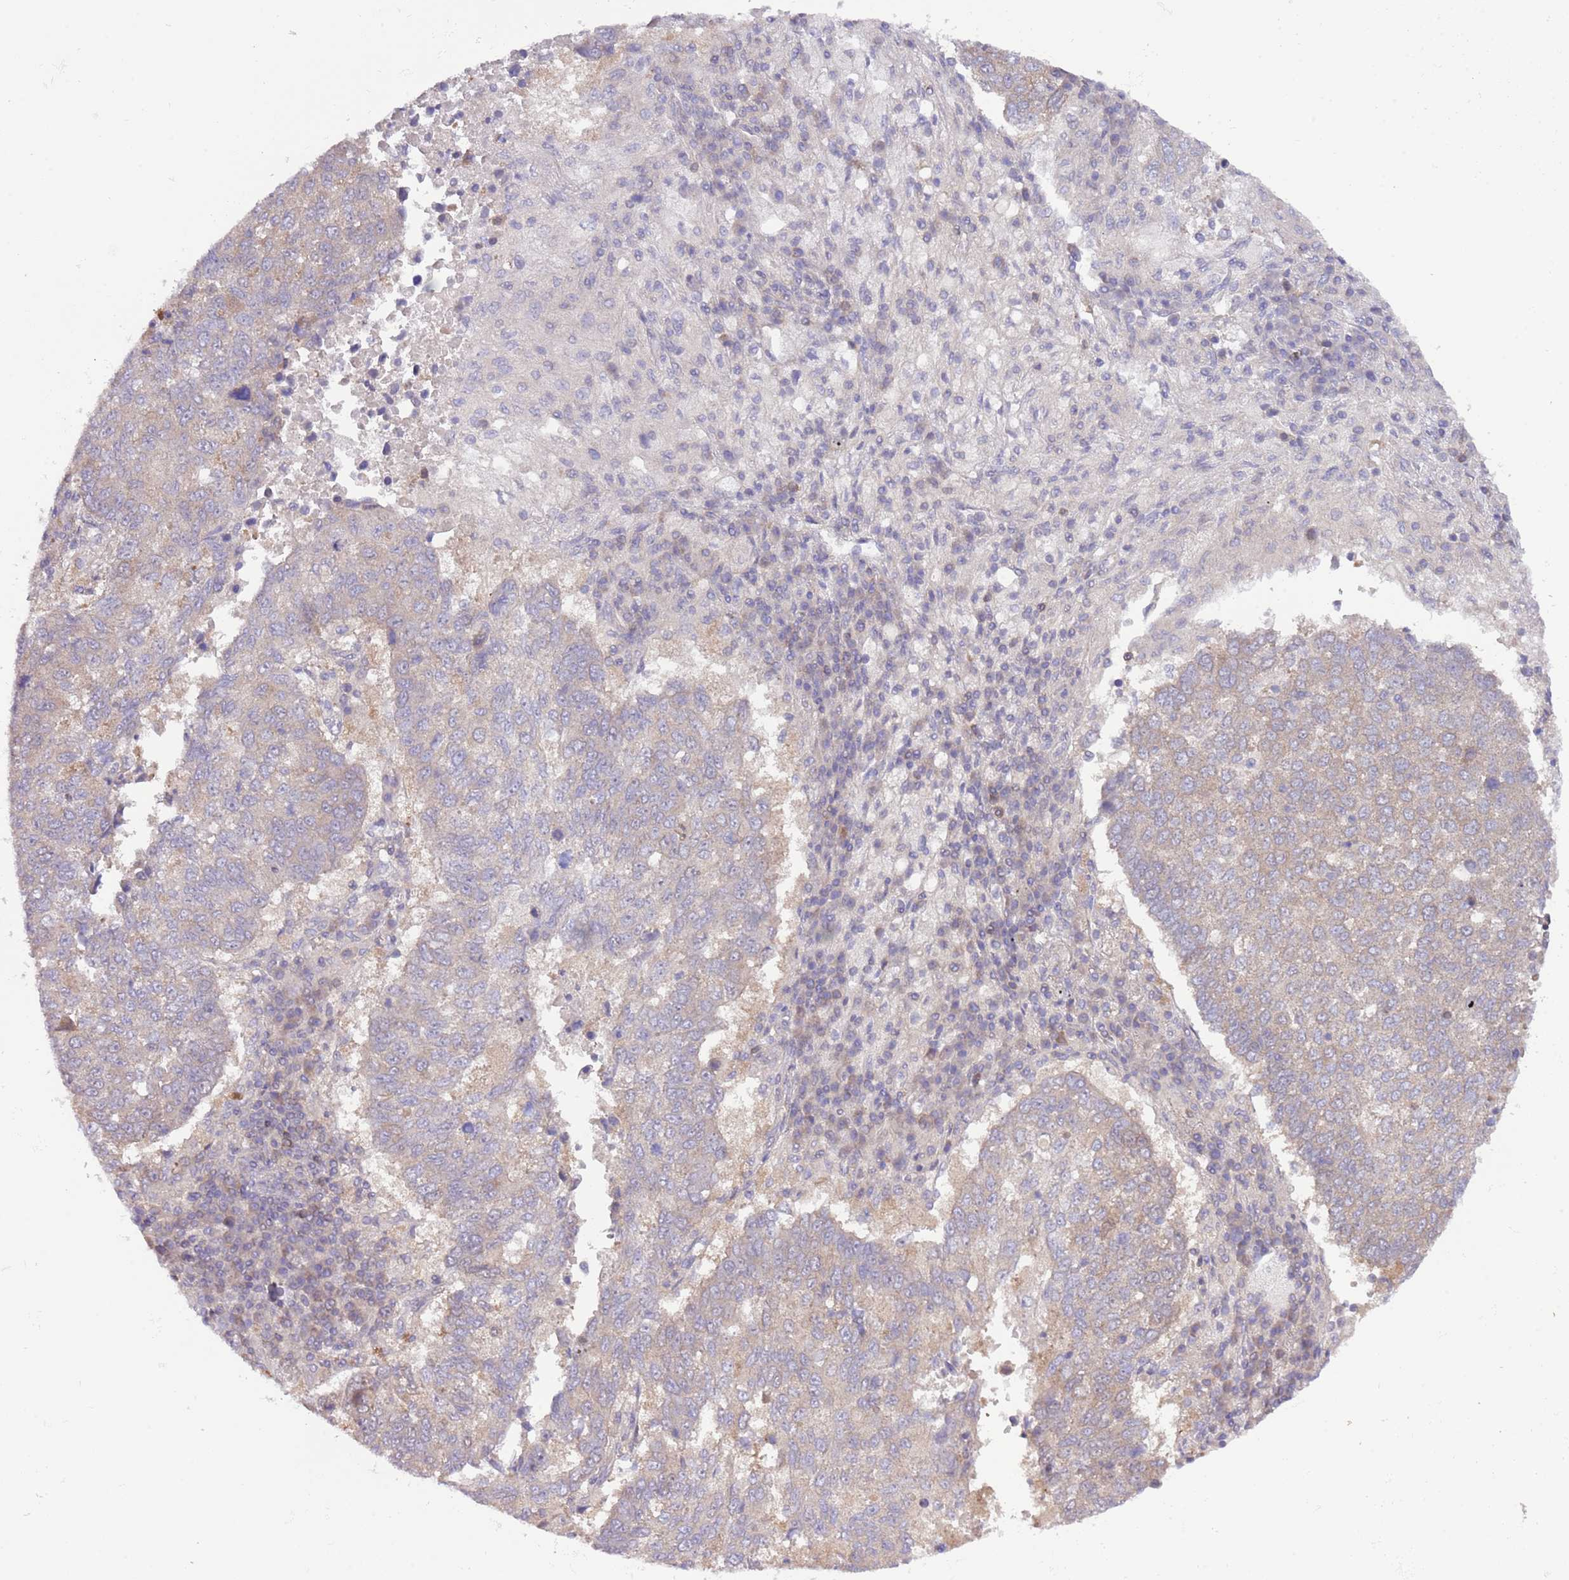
{"staining": {"intensity": "weak", "quantity": "<25%", "location": "cytoplasmic/membranous"}, "tissue": "lung cancer", "cell_type": "Tumor cells", "image_type": "cancer", "snomed": [{"axis": "morphology", "description": "Squamous cell carcinoma, NOS"}, {"axis": "topography", "description": "Lung"}], "caption": "Micrograph shows no significant protein staining in tumor cells of lung squamous cell carcinoma.", "gene": "PRR32", "patient": {"sex": "male", "age": 73}}